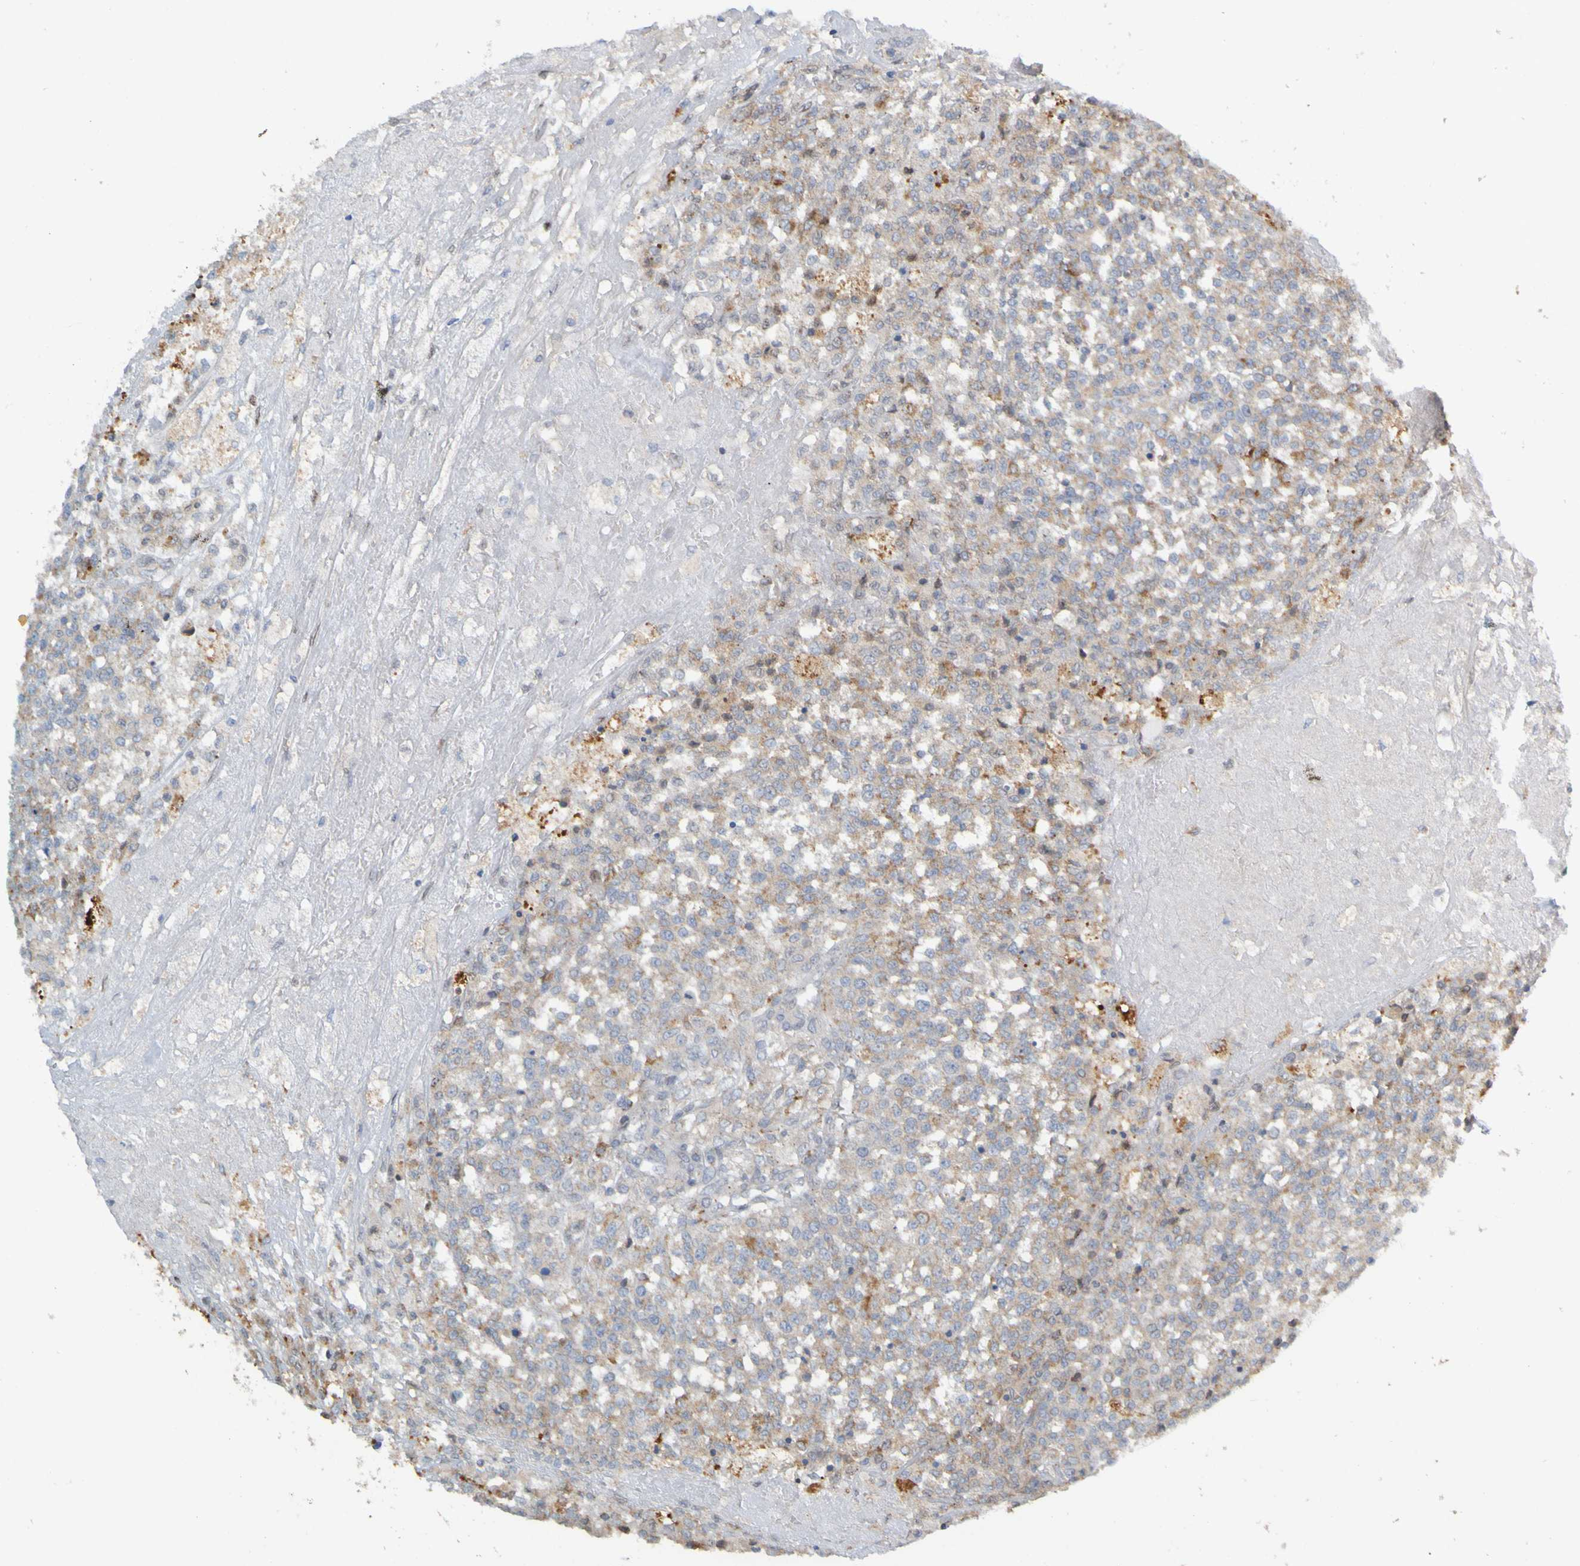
{"staining": {"intensity": "weak", "quantity": ">75%", "location": "cytoplasmic/membranous"}, "tissue": "testis cancer", "cell_type": "Tumor cells", "image_type": "cancer", "snomed": [{"axis": "morphology", "description": "Seminoma, NOS"}, {"axis": "topography", "description": "Testis"}], "caption": "Testis seminoma tissue shows weak cytoplasmic/membranous expression in approximately >75% of tumor cells, visualized by immunohistochemistry.", "gene": "MAG", "patient": {"sex": "male", "age": 59}}